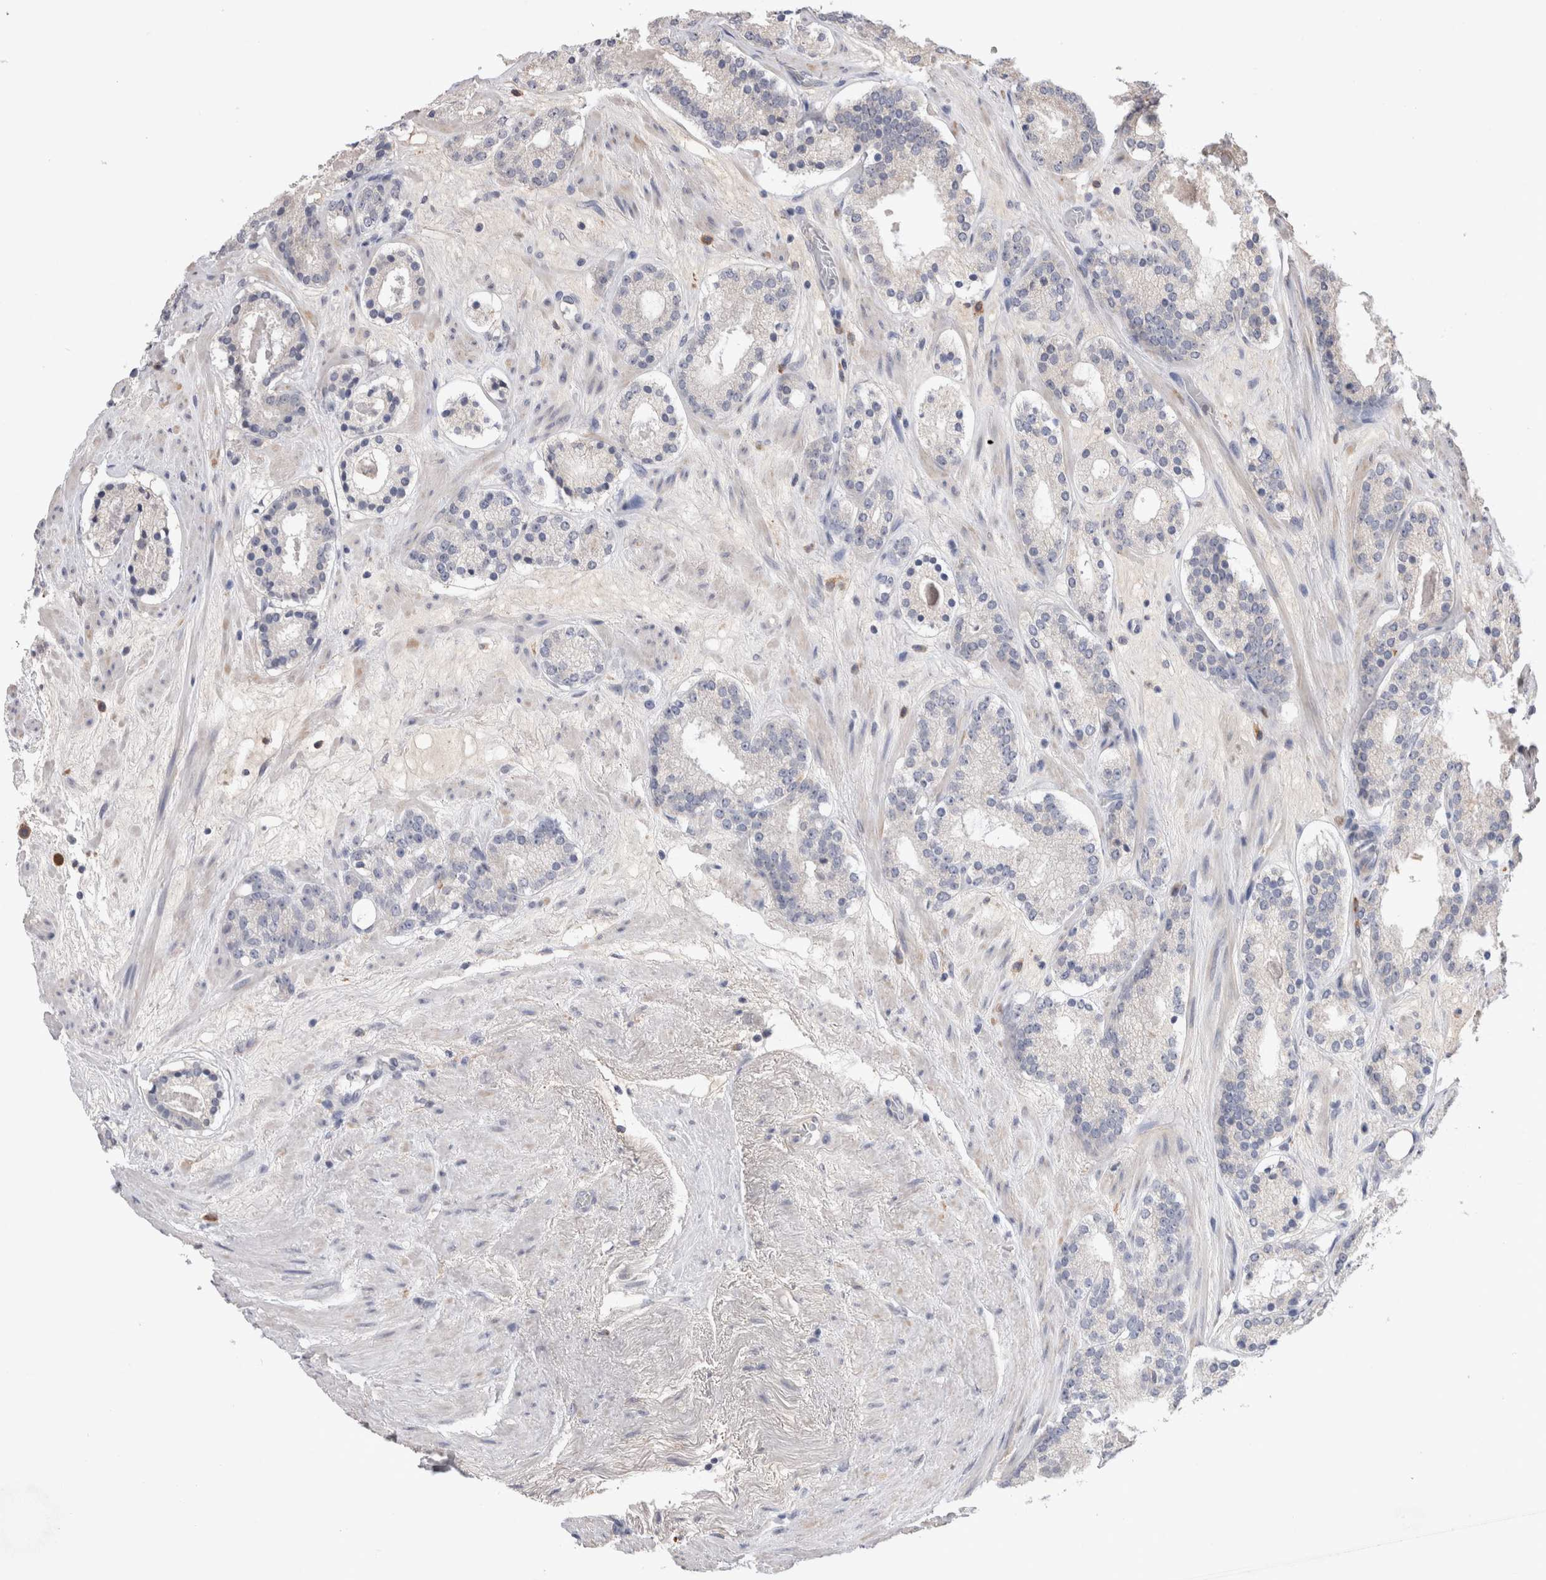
{"staining": {"intensity": "negative", "quantity": "none", "location": "none"}, "tissue": "prostate cancer", "cell_type": "Tumor cells", "image_type": "cancer", "snomed": [{"axis": "morphology", "description": "Adenocarcinoma, Low grade"}, {"axis": "topography", "description": "Prostate"}], "caption": "Tumor cells show no significant protein positivity in prostate cancer. (DAB (3,3'-diaminobenzidine) immunohistochemistry, high magnification).", "gene": "VSIG4", "patient": {"sex": "male", "age": 69}}